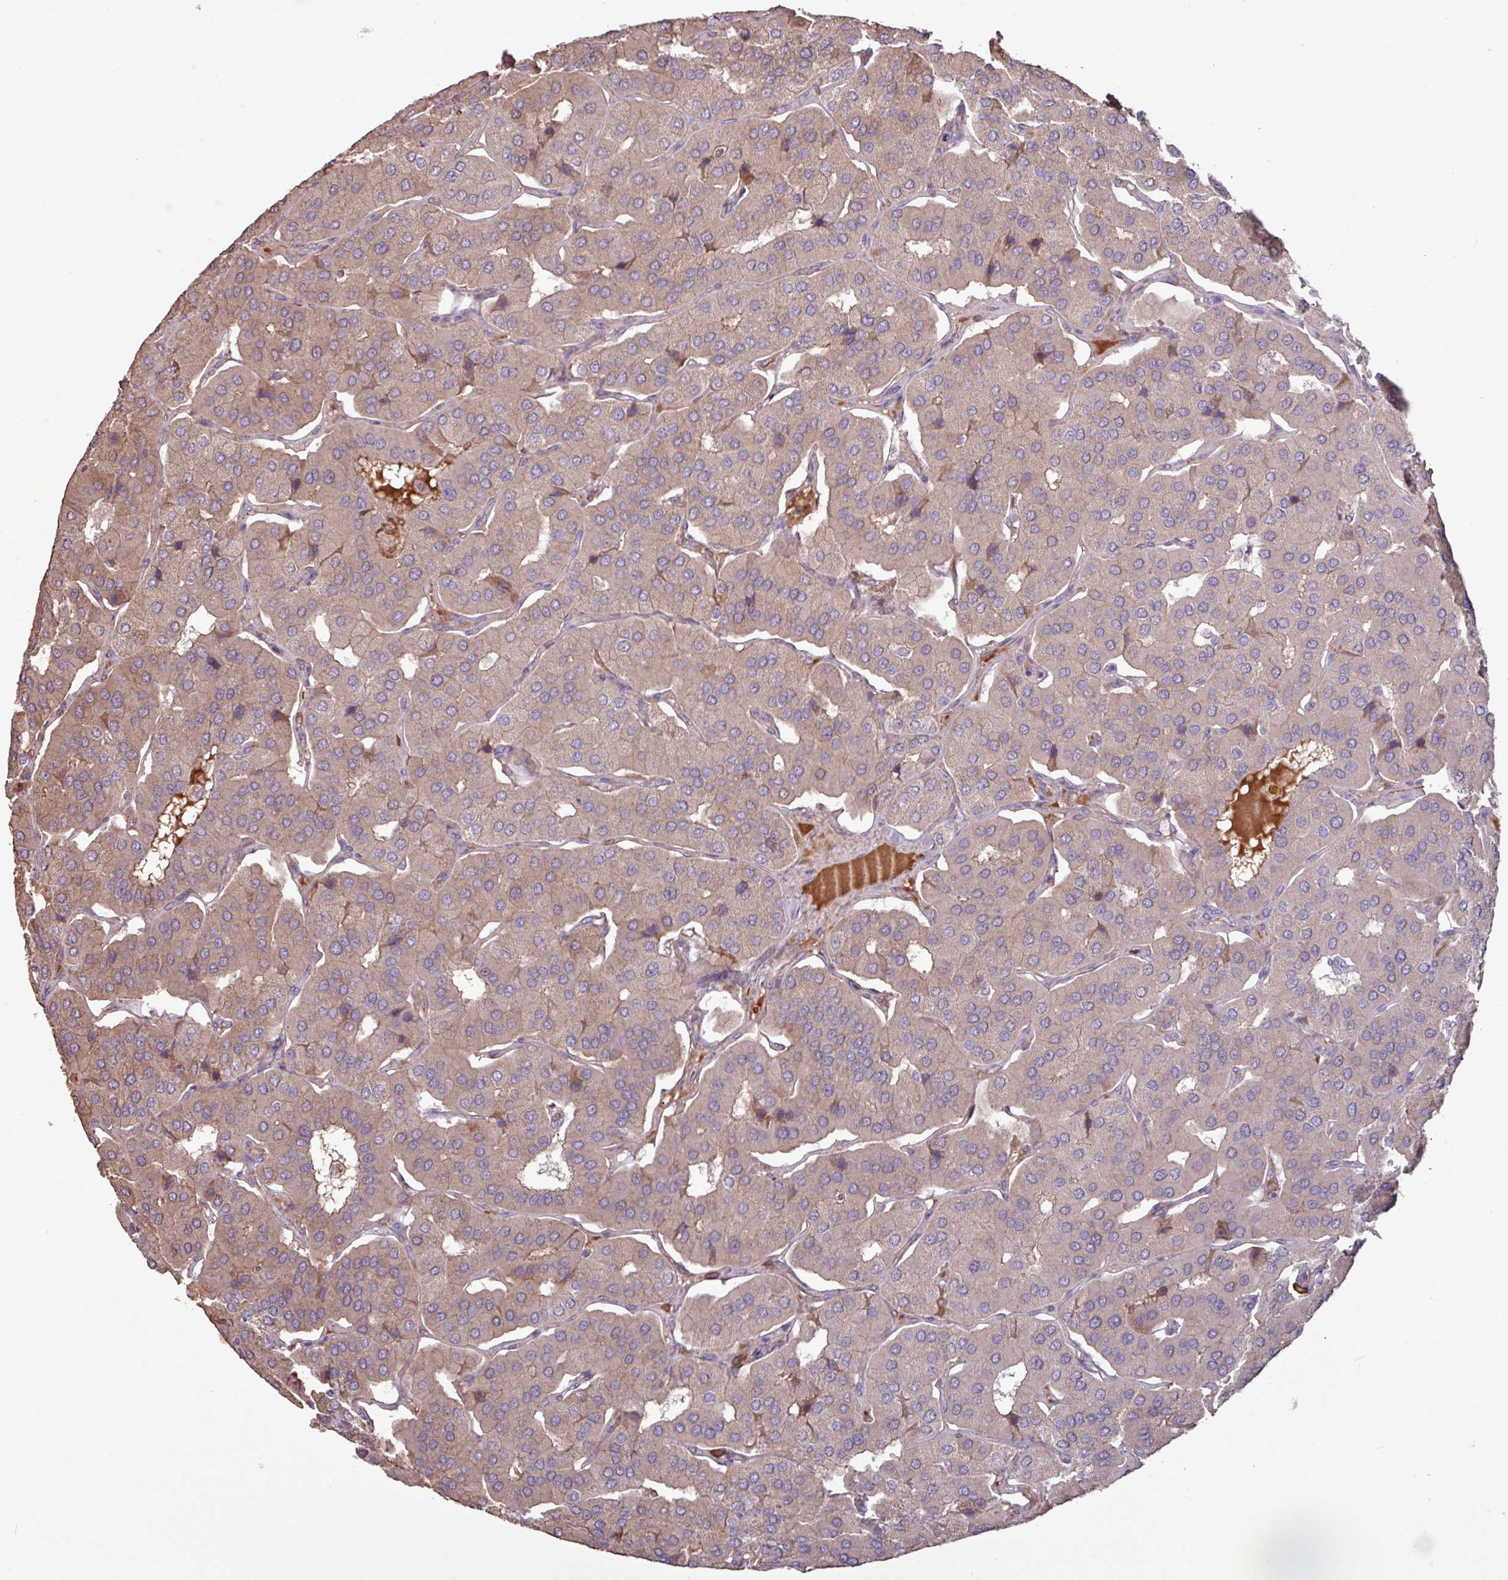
{"staining": {"intensity": "weak", "quantity": "25%-75%", "location": "cytoplasmic/membranous"}, "tissue": "parathyroid gland", "cell_type": "Glandular cells", "image_type": "normal", "snomed": [{"axis": "morphology", "description": "Normal tissue, NOS"}, {"axis": "morphology", "description": "Adenoma, NOS"}, {"axis": "topography", "description": "Parathyroid gland"}], "caption": "Human parathyroid gland stained with a brown dye shows weak cytoplasmic/membranous positive expression in about 25%-75% of glandular cells.", "gene": "L3MBTL3", "patient": {"sex": "female", "age": 86}}